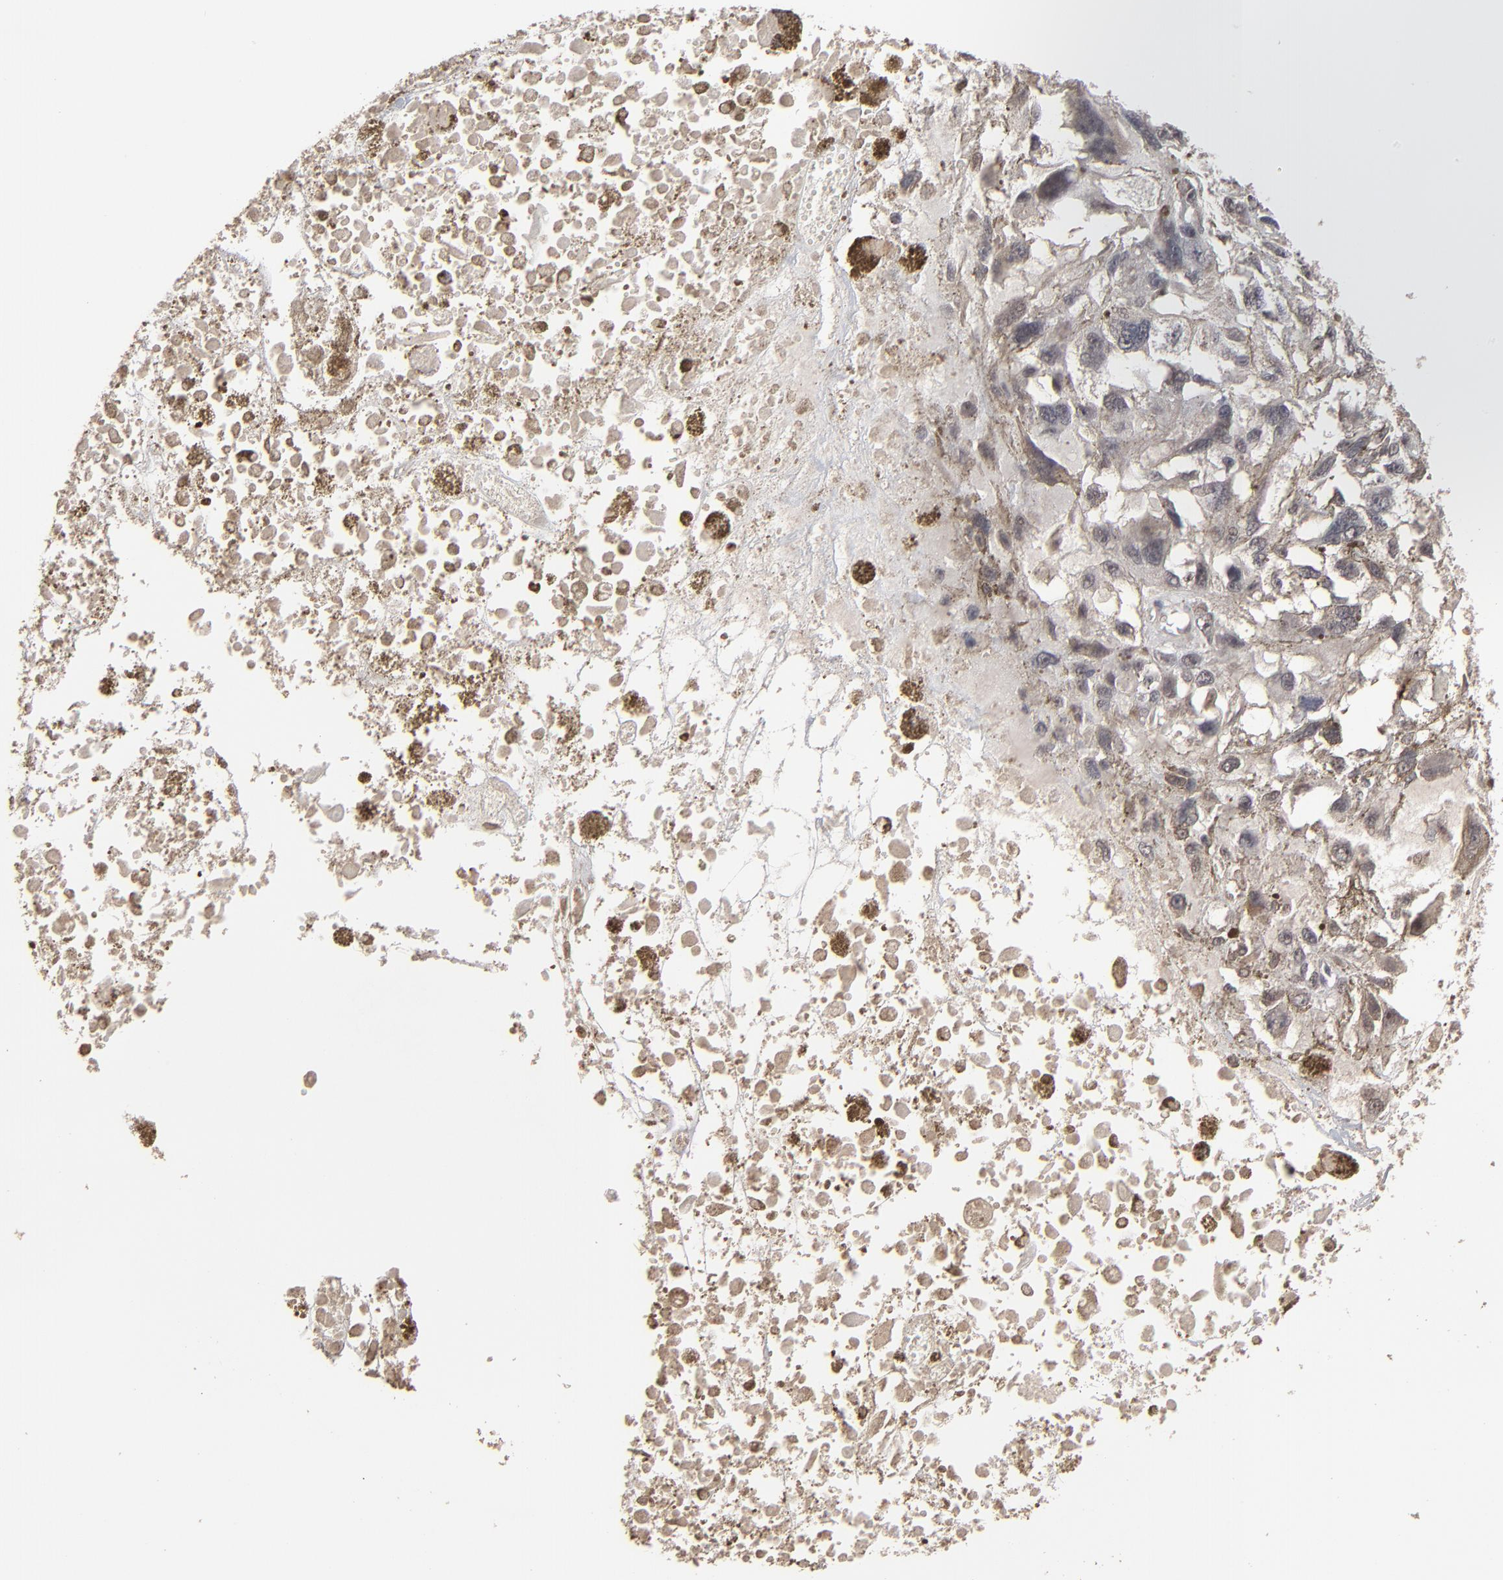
{"staining": {"intensity": "weak", "quantity": "25%-75%", "location": "cytoplasmic/membranous,nuclear"}, "tissue": "melanoma", "cell_type": "Tumor cells", "image_type": "cancer", "snomed": [{"axis": "morphology", "description": "Malignant melanoma, Metastatic site"}, {"axis": "topography", "description": "Lymph node"}], "caption": "Brown immunohistochemical staining in melanoma exhibits weak cytoplasmic/membranous and nuclear positivity in approximately 25%-75% of tumor cells. (brown staining indicates protein expression, while blue staining denotes nuclei).", "gene": "SLC22A17", "patient": {"sex": "male", "age": 59}}